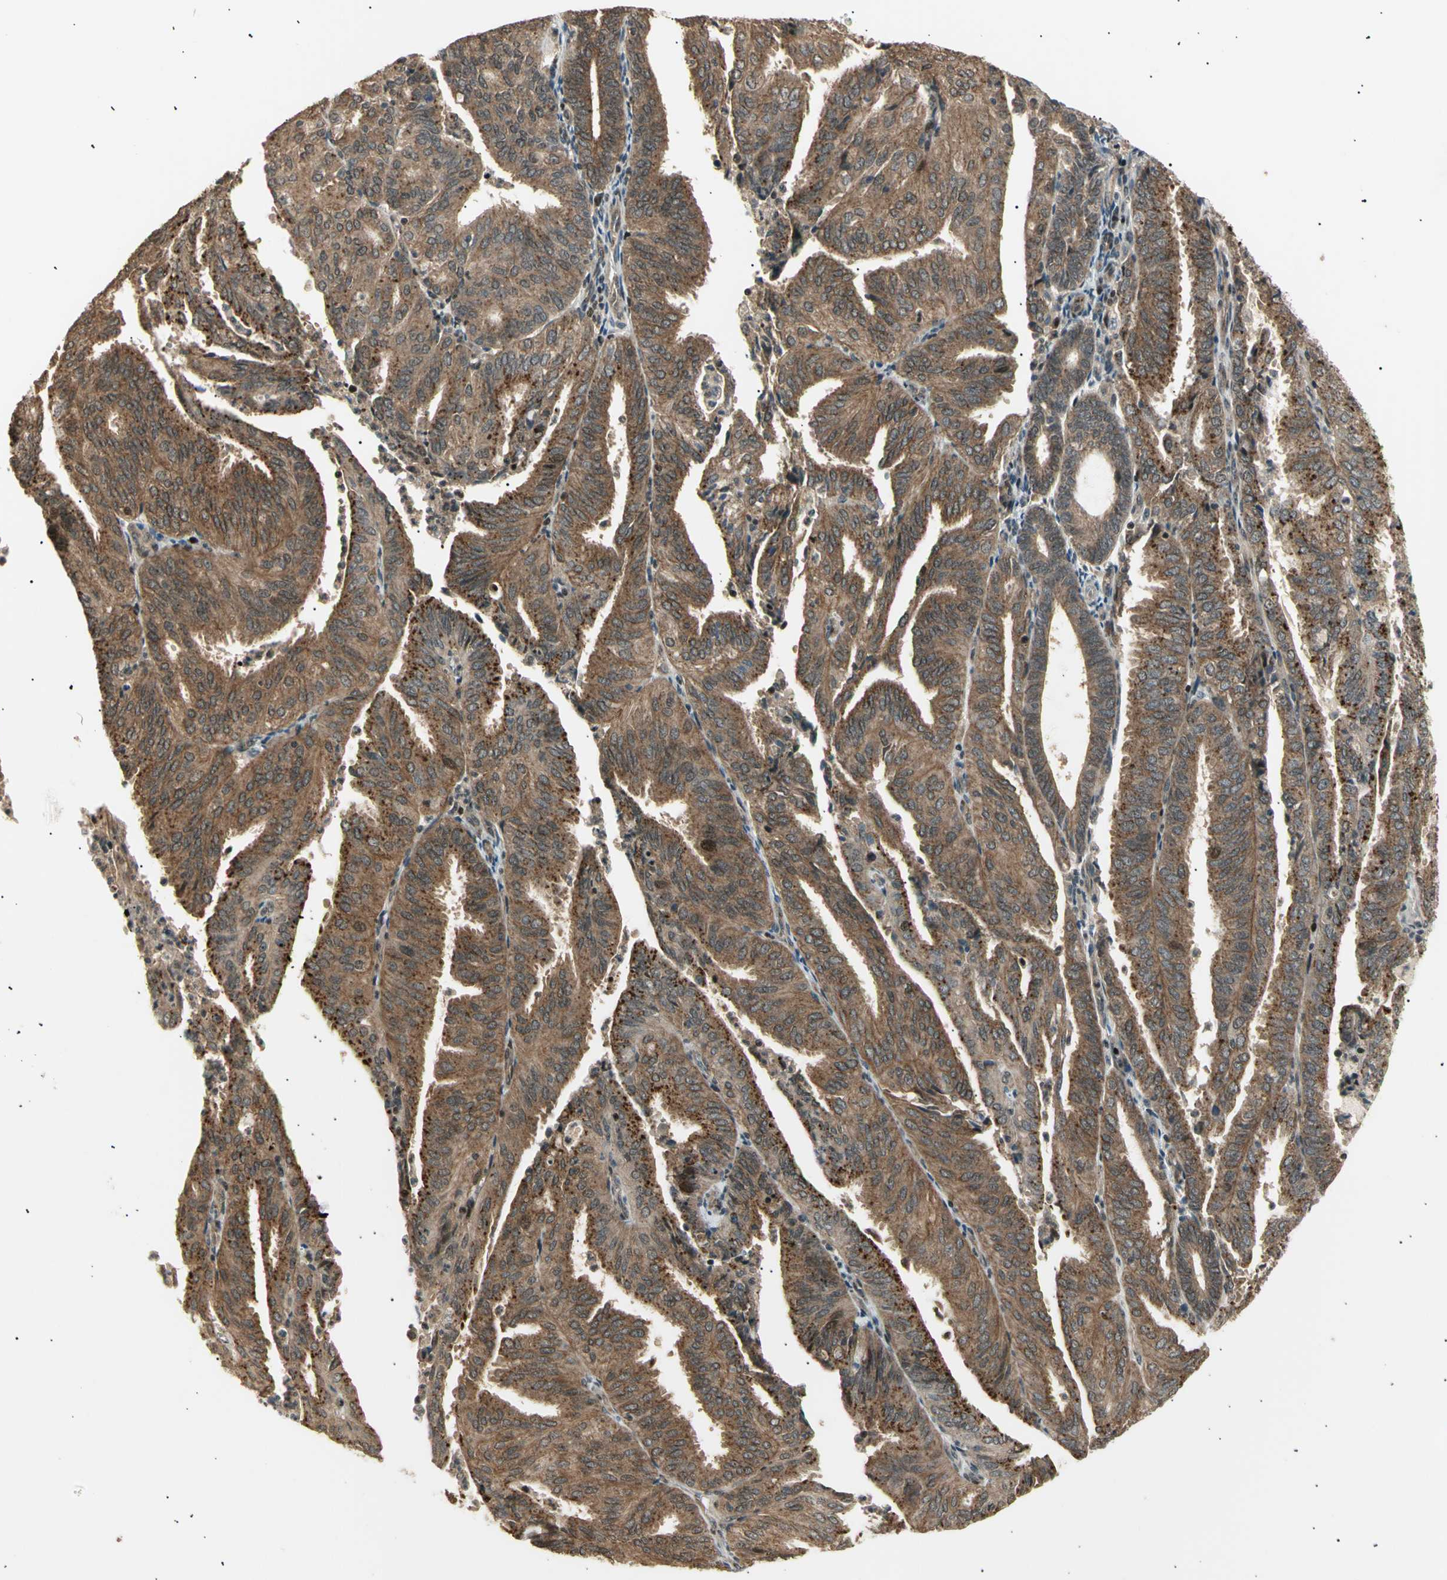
{"staining": {"intensity": "moderate", "quantity": ">75%", "location": "cytoplasmic/membranous"}, "tissue": "endometrial cancer", "cell_type": "Tumor cells", "image_type": "cancer", "snomed": [{"axis": "morphology", "description": "Adenocarcinoma, NOS"}, {"axis": "topography", "description": "Uterus"}], "caption": "Tumor cells display medium levels of moderate cytoplasmic/membranous positivity in approximately >75% of cells in endometrial cancer (adenocarcinoma). The protein of interest is stained brown, and the nuclei are stained in blue (DAB (3,3'-diaminobenzidine) IHC with brightfield microscopy, high magnification).", "gene": "NUAK2", "patient": {"sex": "female", "age": 60}}